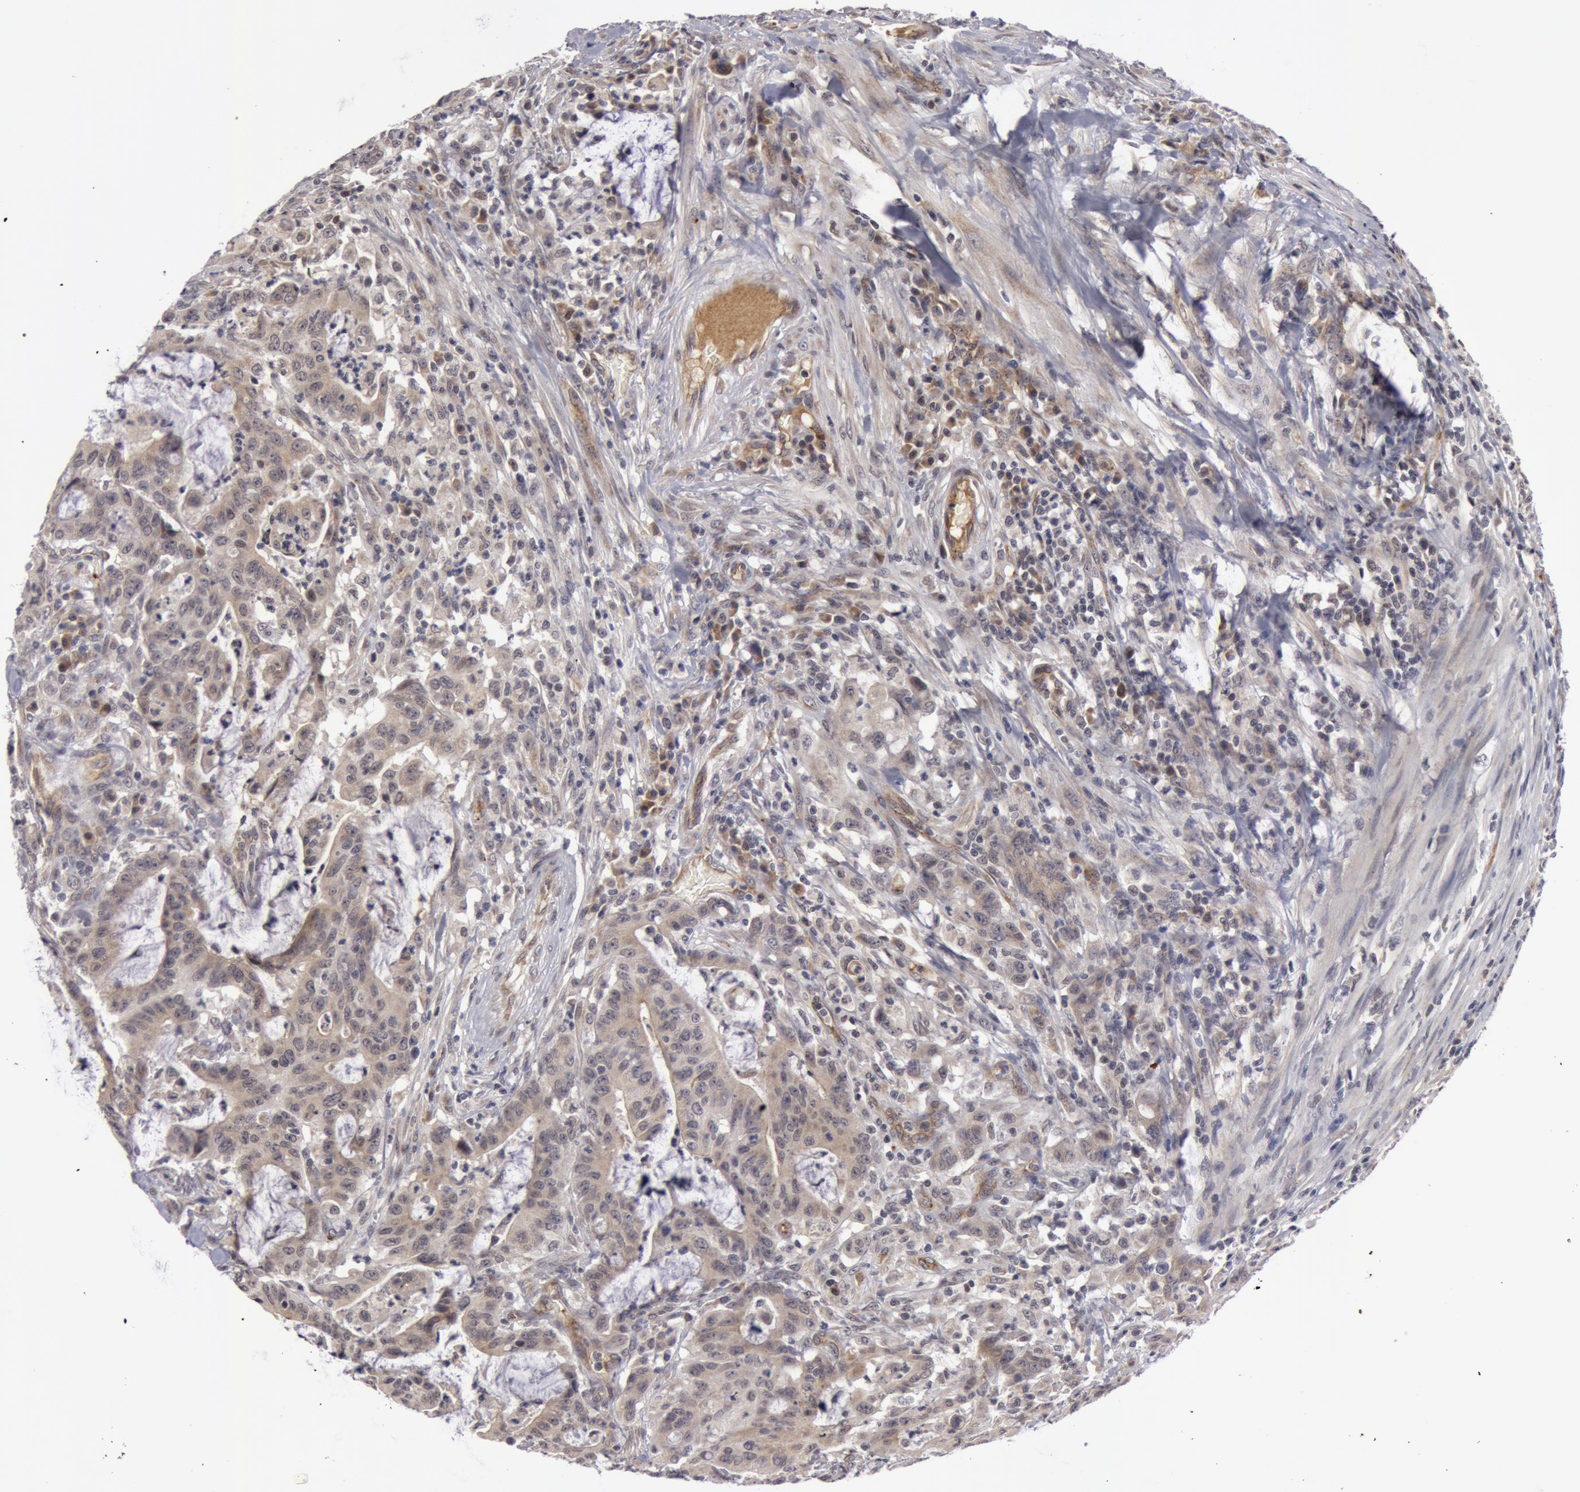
{"staining": {"intensity": "weak", "quantity": ">75%", "location": "cytoplasmic/membranous"}, "tissue": "colorectal cancer", "cell_type": "Tumor cells", "image_type": "cancer", "snomed": [{"axis": "morphology", "description": "Adenocarcinoma, NOS"}, {"axis": "topography", "description": "Colon"}], "caption": "Immunohistochemical staining of adenocarcinoma (colorectal) reveals low levels of weak cytoplasmic/membranous protein positivity in about >75% of tumor cells.", "gene": "SYTL4", "patient": {"sex": "male", "age": 54}}